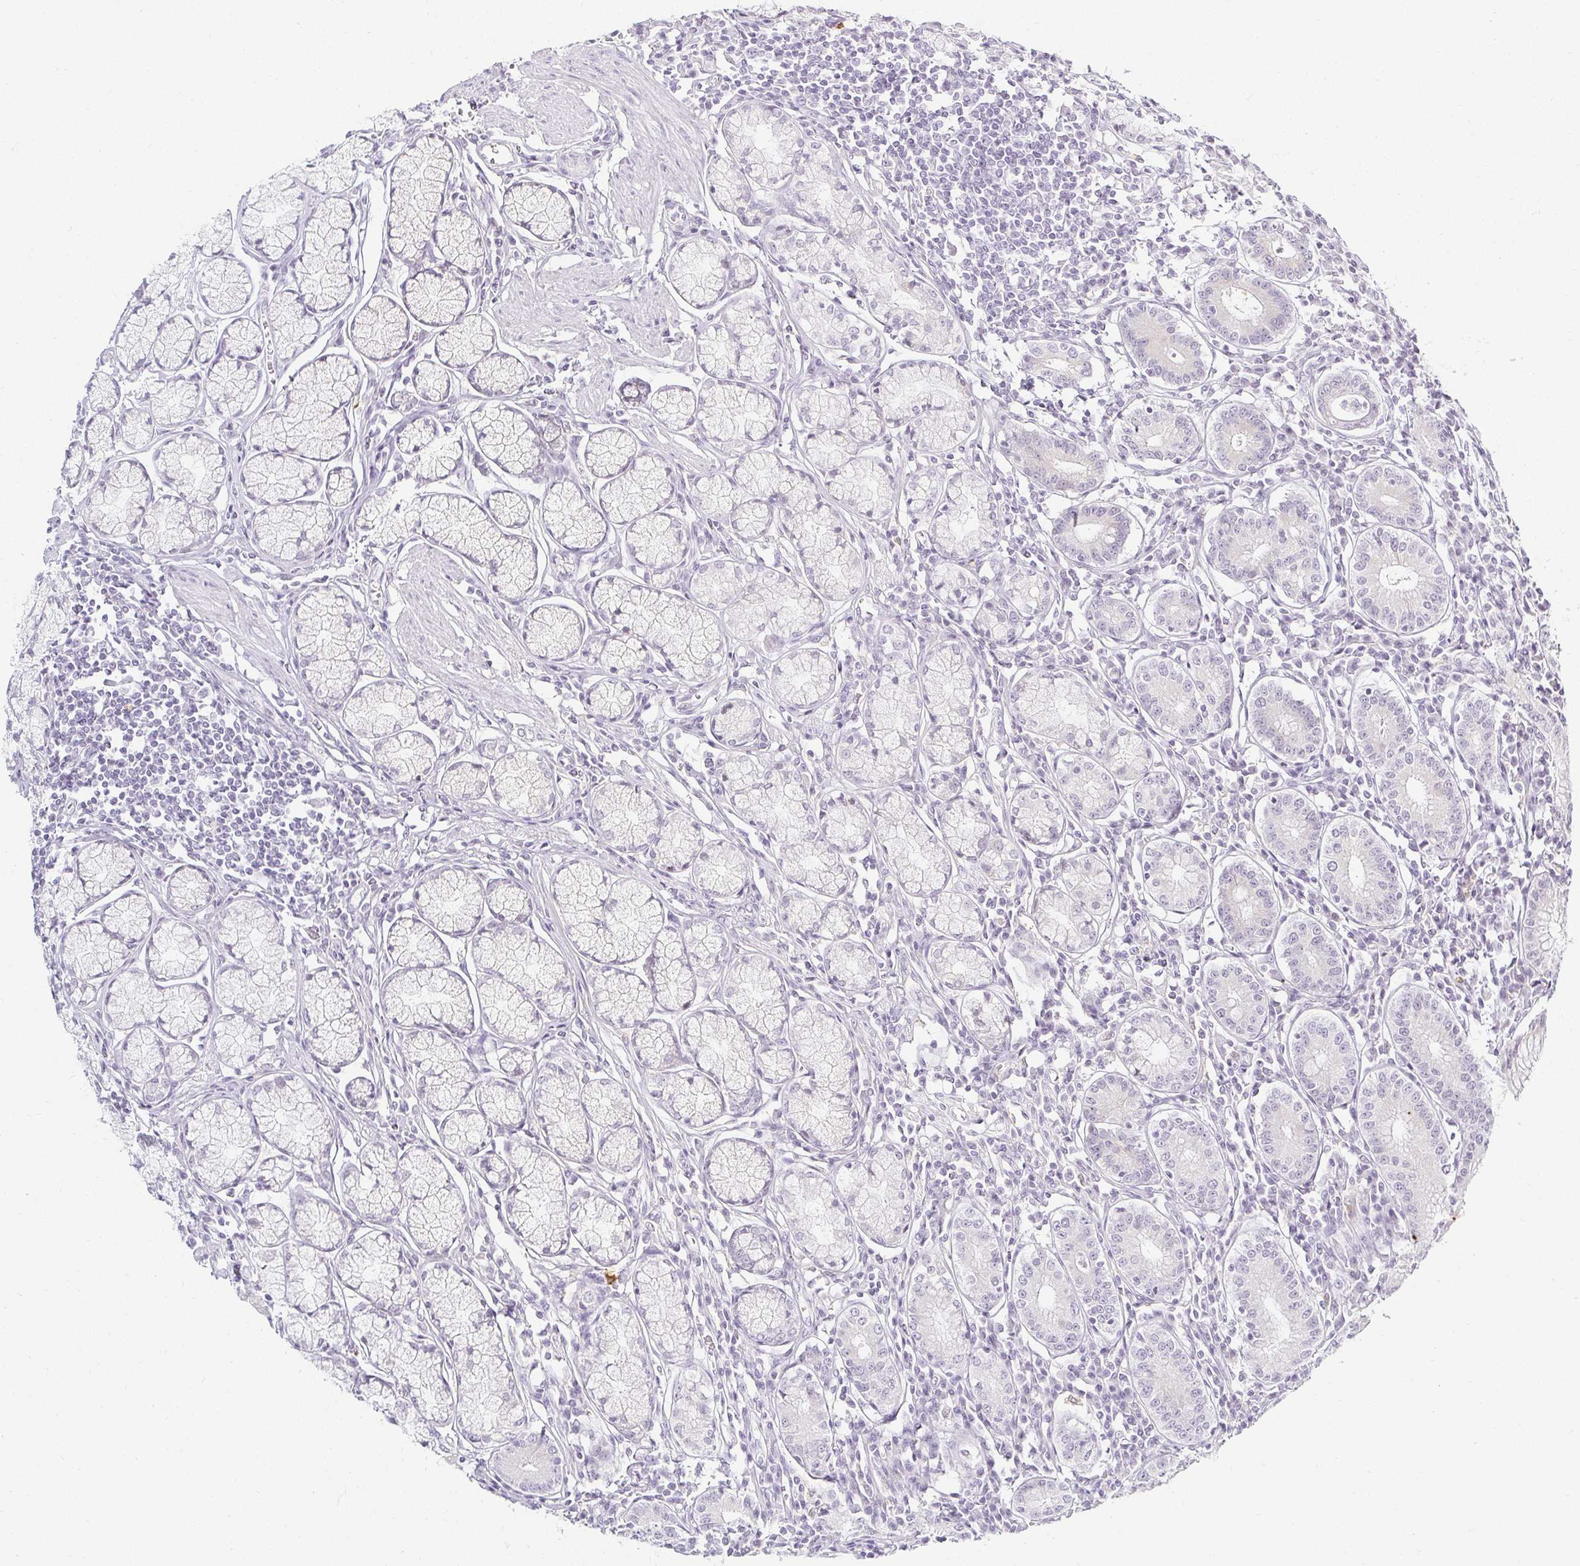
{"staining": {"intensity": "moderate", "quantity": "<25%", "location": "cytoplasmic/membranous"}, "tissue": "stomach", "cell_type": "Glandular cells", "image_type": "normal", "snomed": [{"axis": "morphology", "description": "Normal tissue, NOS"}, {"axis": "topography", "description": "Stomach"}], "caption": "IHC (DAB (3,3'-diaminobenzidine)) staining of unremarkable stomach demonstrates moderate cytoplasmic/membranous protein expression in approximately <25% of glandular cells. (DAB (3,3'-diaminobenzidine) = brown stain, brightfield microscopy at high magnification).", "gene": "ACAN", "patient": {"sex": "male", "age": 55}}